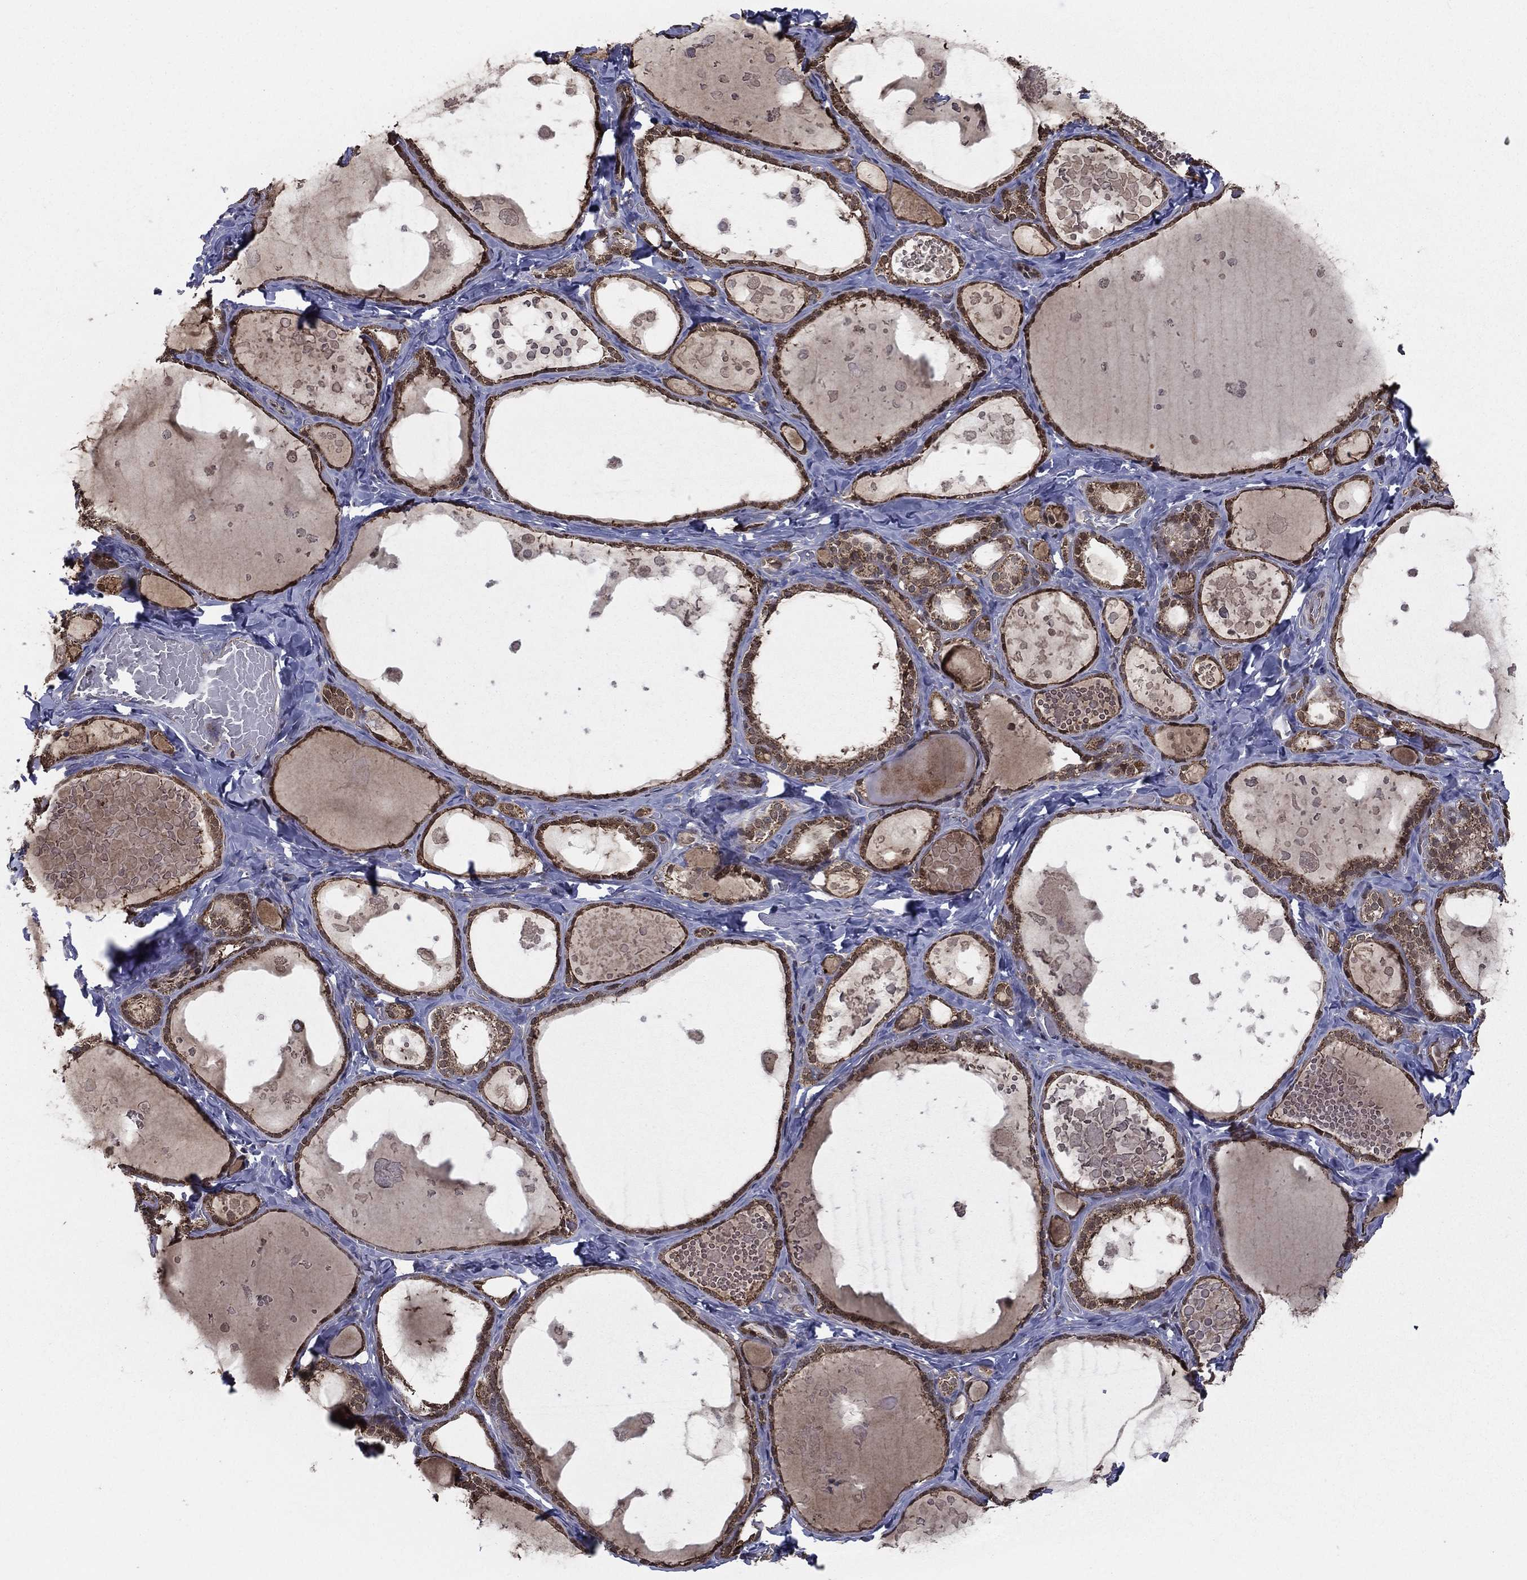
{"staining": {"intensity": "moderate", "quantity": ">75%", "location": "cytoplasmic/membranous"}, "tissue": "thyroid gland", "cell_type": "Glandular cells", "image_type": "normal", "snomed": [{"axis": "morphology", "description": "Normal tissue, NOS"}, {"axis": "topography", "description": "Thyroid gland"}], "caption": "Benign thyroid gland was stained to show a protein in brown. There is medium levels of moderate cytoplasmic/membranous expression in approximately >75% of glandular cells.", "gene": "ENSG00000288684", "patient": {"sex": "female", "age": 56}}